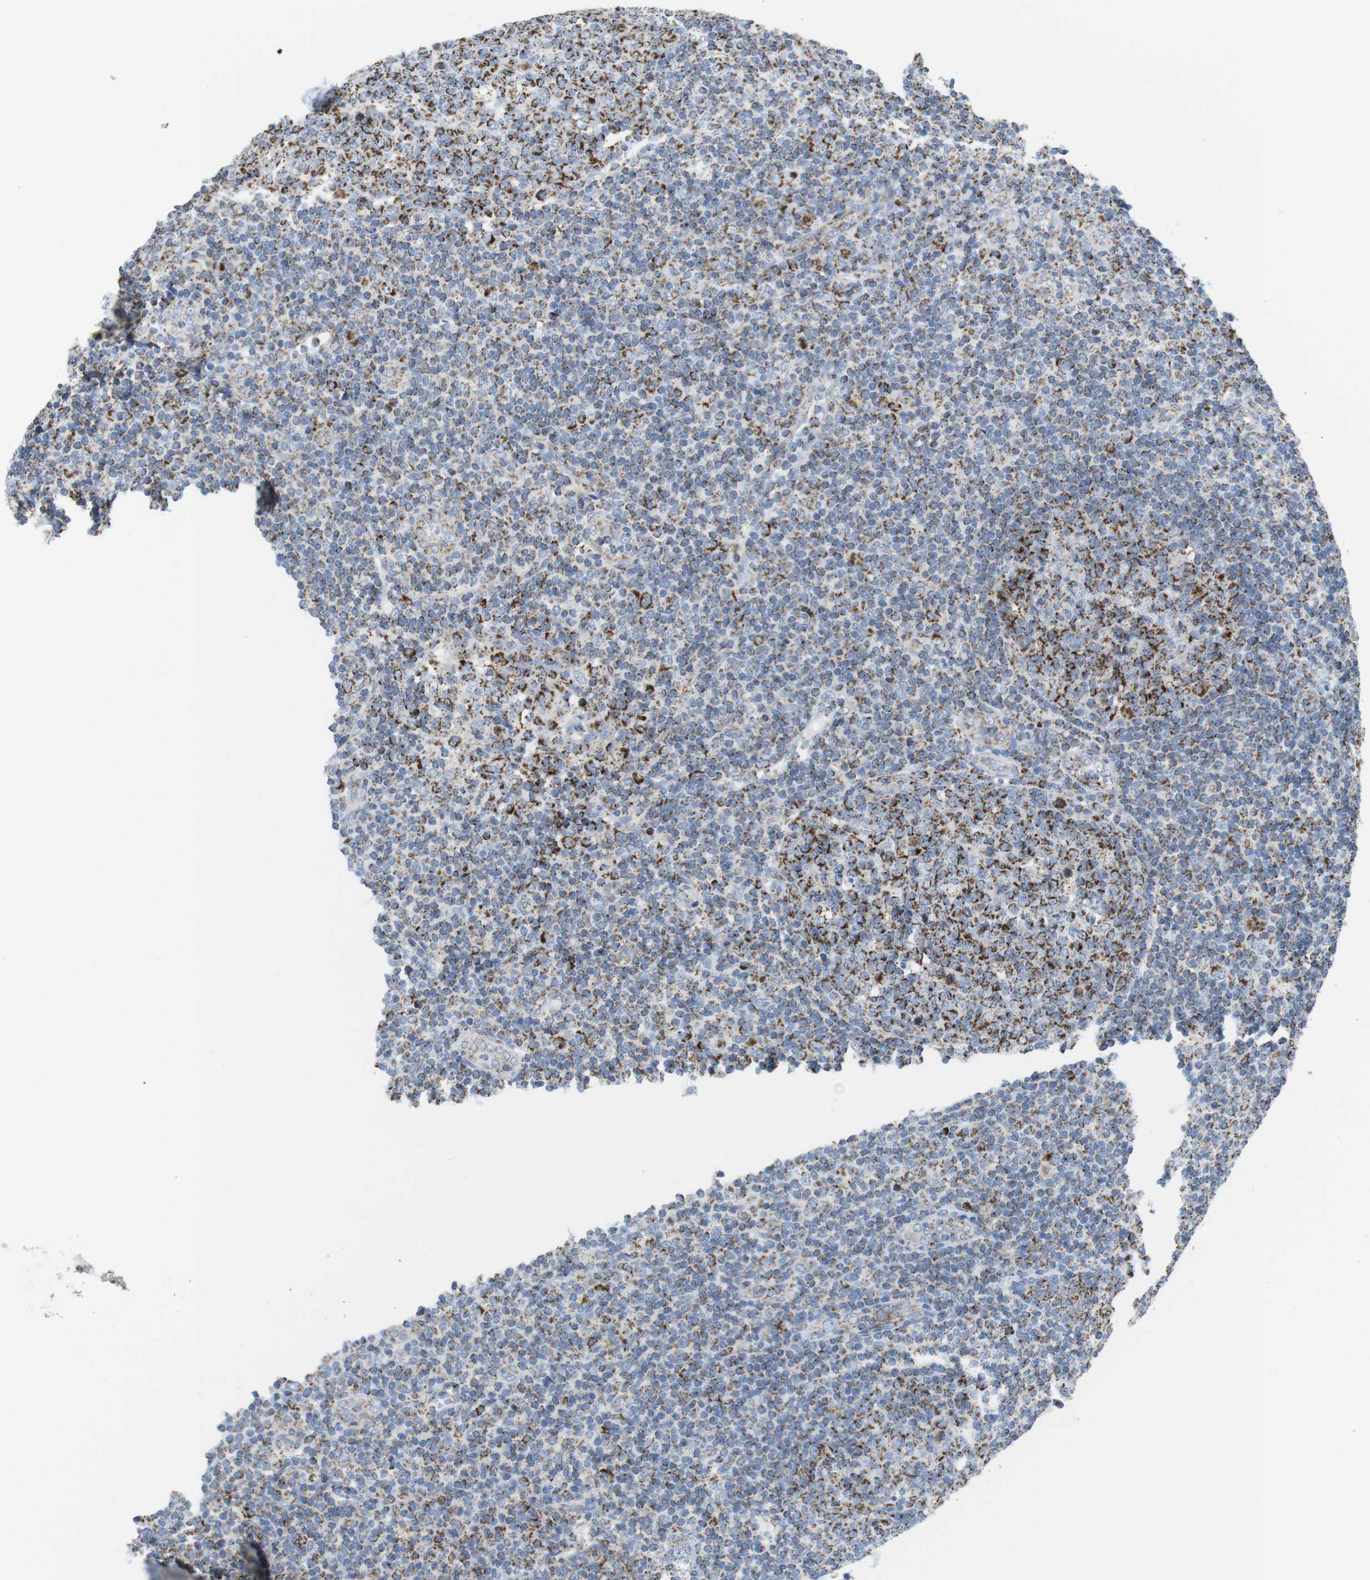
{"staining": {"intensity": "strong", "quantity": ">75%", "location": "cytoplasmic/membranous"}, "tissue": "tonsil", "cell_type": "Germinal center cells", "image_type": "normal", "snomed": [{"axis": "morphology", "description": "Normal tissue, NOS"}, {"axis": "topography", "description": "Tonsil"}], "caption": "An immunohistochemistry image of normal tissue is shown. Protein staining in brown labels strong cytoplasmic/membranous positivity in tonsil within germinal center cells.", "gene": "ATP5PO", "patient": {"sex": "male", "age": 31}}